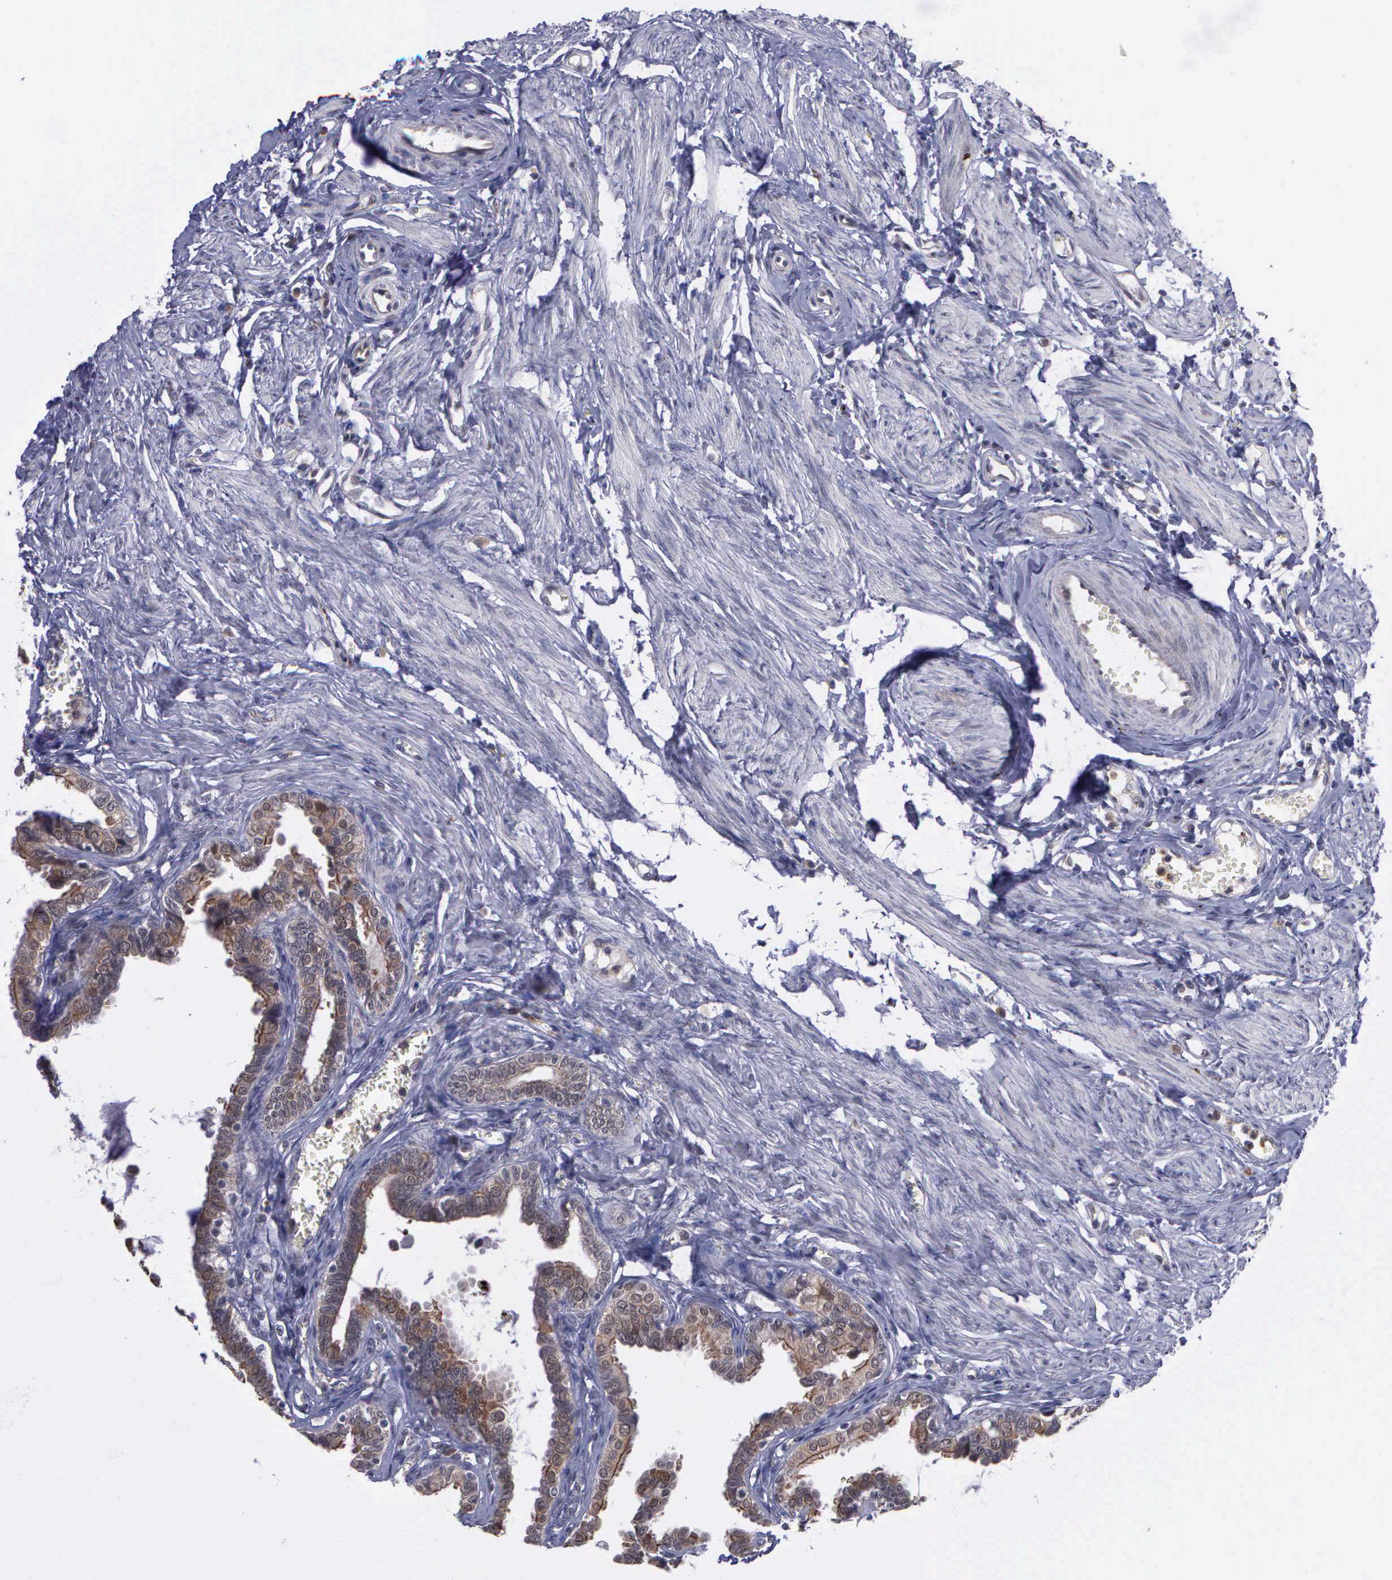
{"staining": {"intensity": "moderate", "quantity": ">75%", "location": "cytoplasmic/membranous"}, "tissue": "fallopian tube", "cell_type": "Glandular cells", "image_type": "normal", "snomed": [{"axis": "morphology", "description": "Normal tissue, NOS"}, {"axis": "topography", "description": "Fallopian tube"}], "caption": "Immunohistochemistry of unremarkable fallopian tube exhibits medium levels of moderate cytoplasmic/membranous staining in about >75% of glandular cells.", "gene": "MAP3K9", "patient": {"sex": "female", "age": 67}}